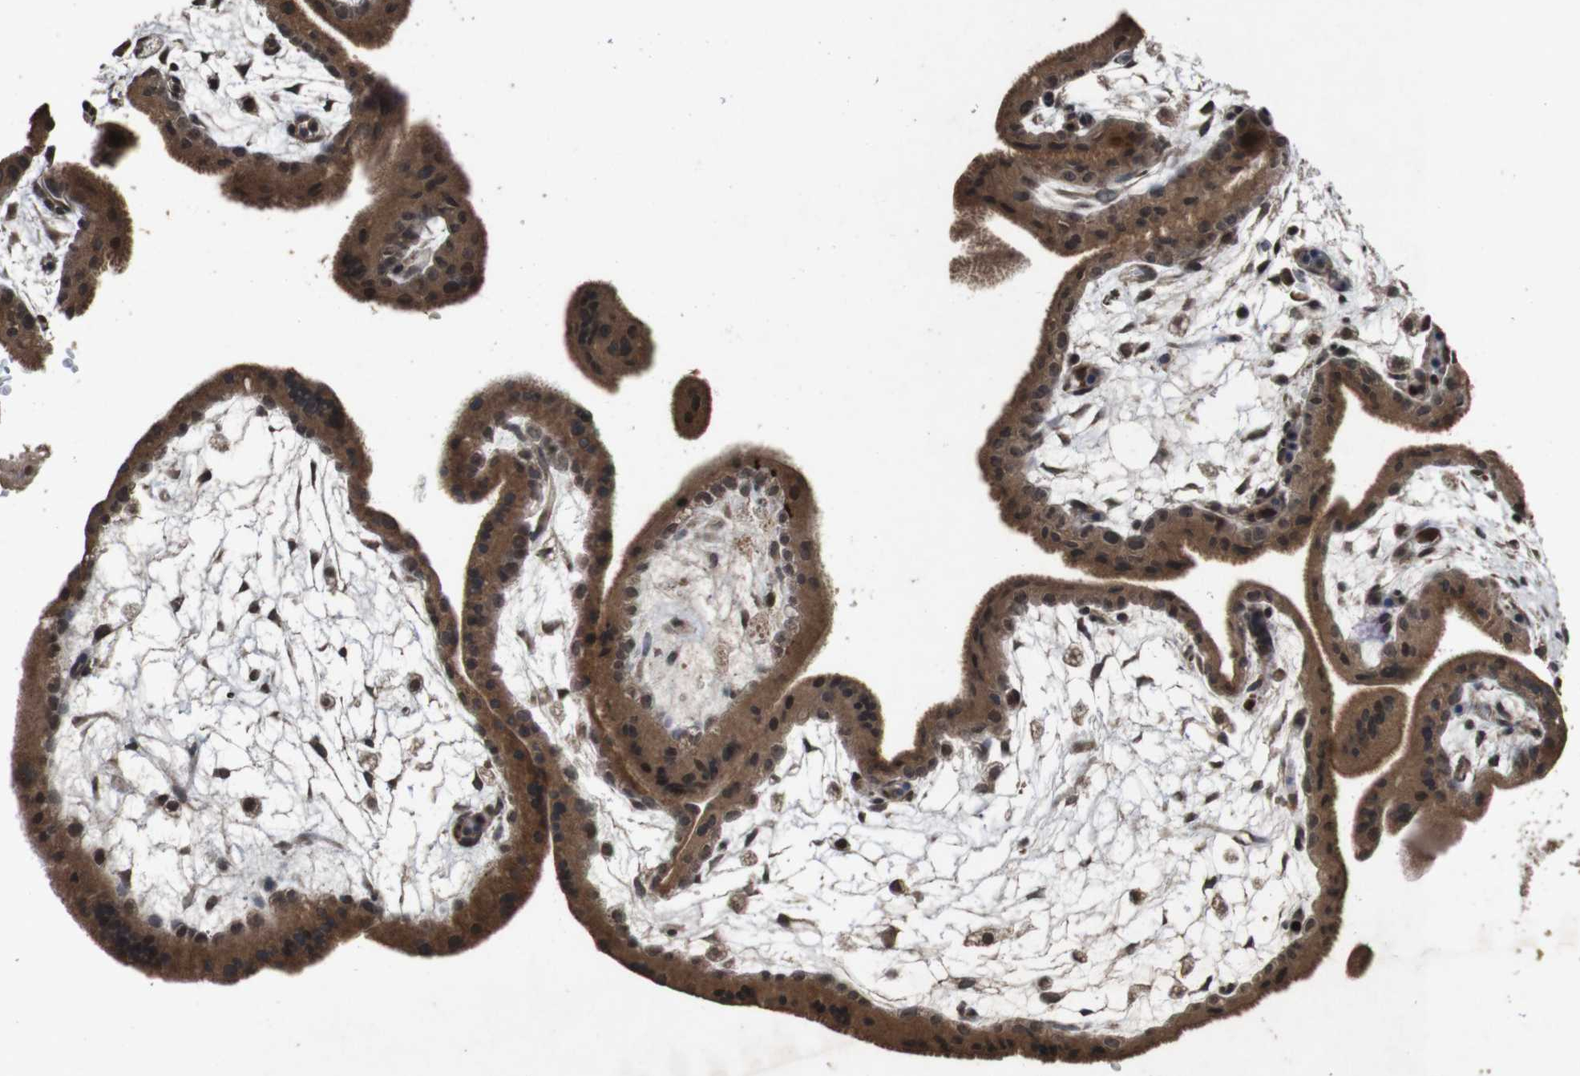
{"staining": {"intensity": "strong", "quantity": ">75%", "location": "cytoplasmic/membranous"}, "tissue": "placenta", "cell_type": "Trophoblastic cells", "image_type": "normal", "snomed": [{"axis": "morphology", "description": "Normal tissue, NOS"}, {"axis": "topography", "description": "Placenta"}], "caption": "A brown stain highlights strong cytoplasmic/membranous positivity of a protein in trophoblastic cells of benign placenta.", "gene": "SORL1", "patient": {"sex": "female", "age": 35}}